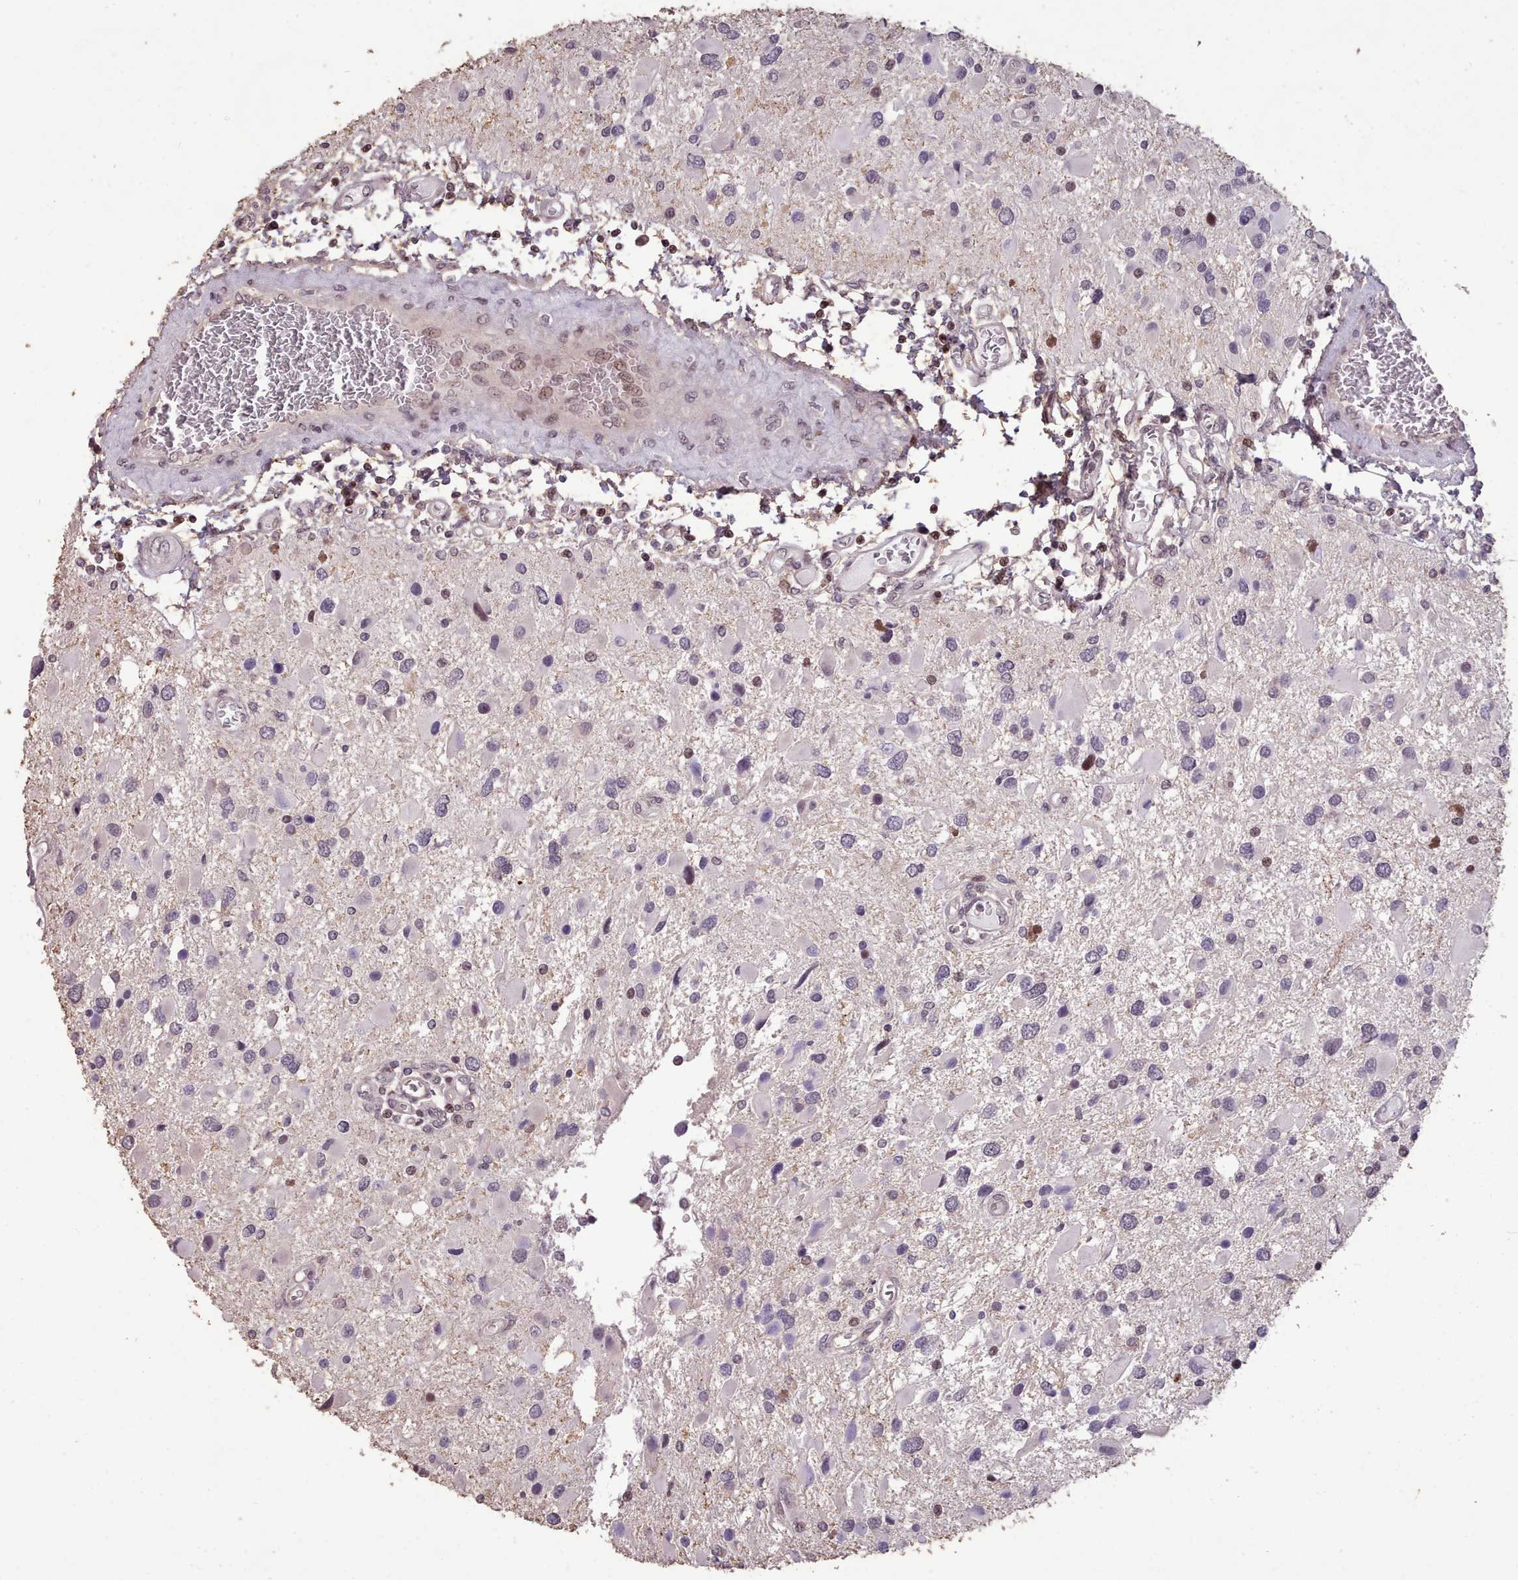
{"staining": {"intensity": "negative", "quantity": "none", "location": "none"}, "tissue": "glioma", "cell_type": "Tumor cells", "image_type": "cancer", "snomed": [{"axis": "morphology", "description": "Glioma, malignant, High grade"}, {"axis": "topography", "description": "Brain"}], "caption": "Histopathology image shows no significant protein positivity in tumor cells of malignant glioma (high-grade).", "gene": "ENSA", "patient": {"sex": "male", "age": 53}}